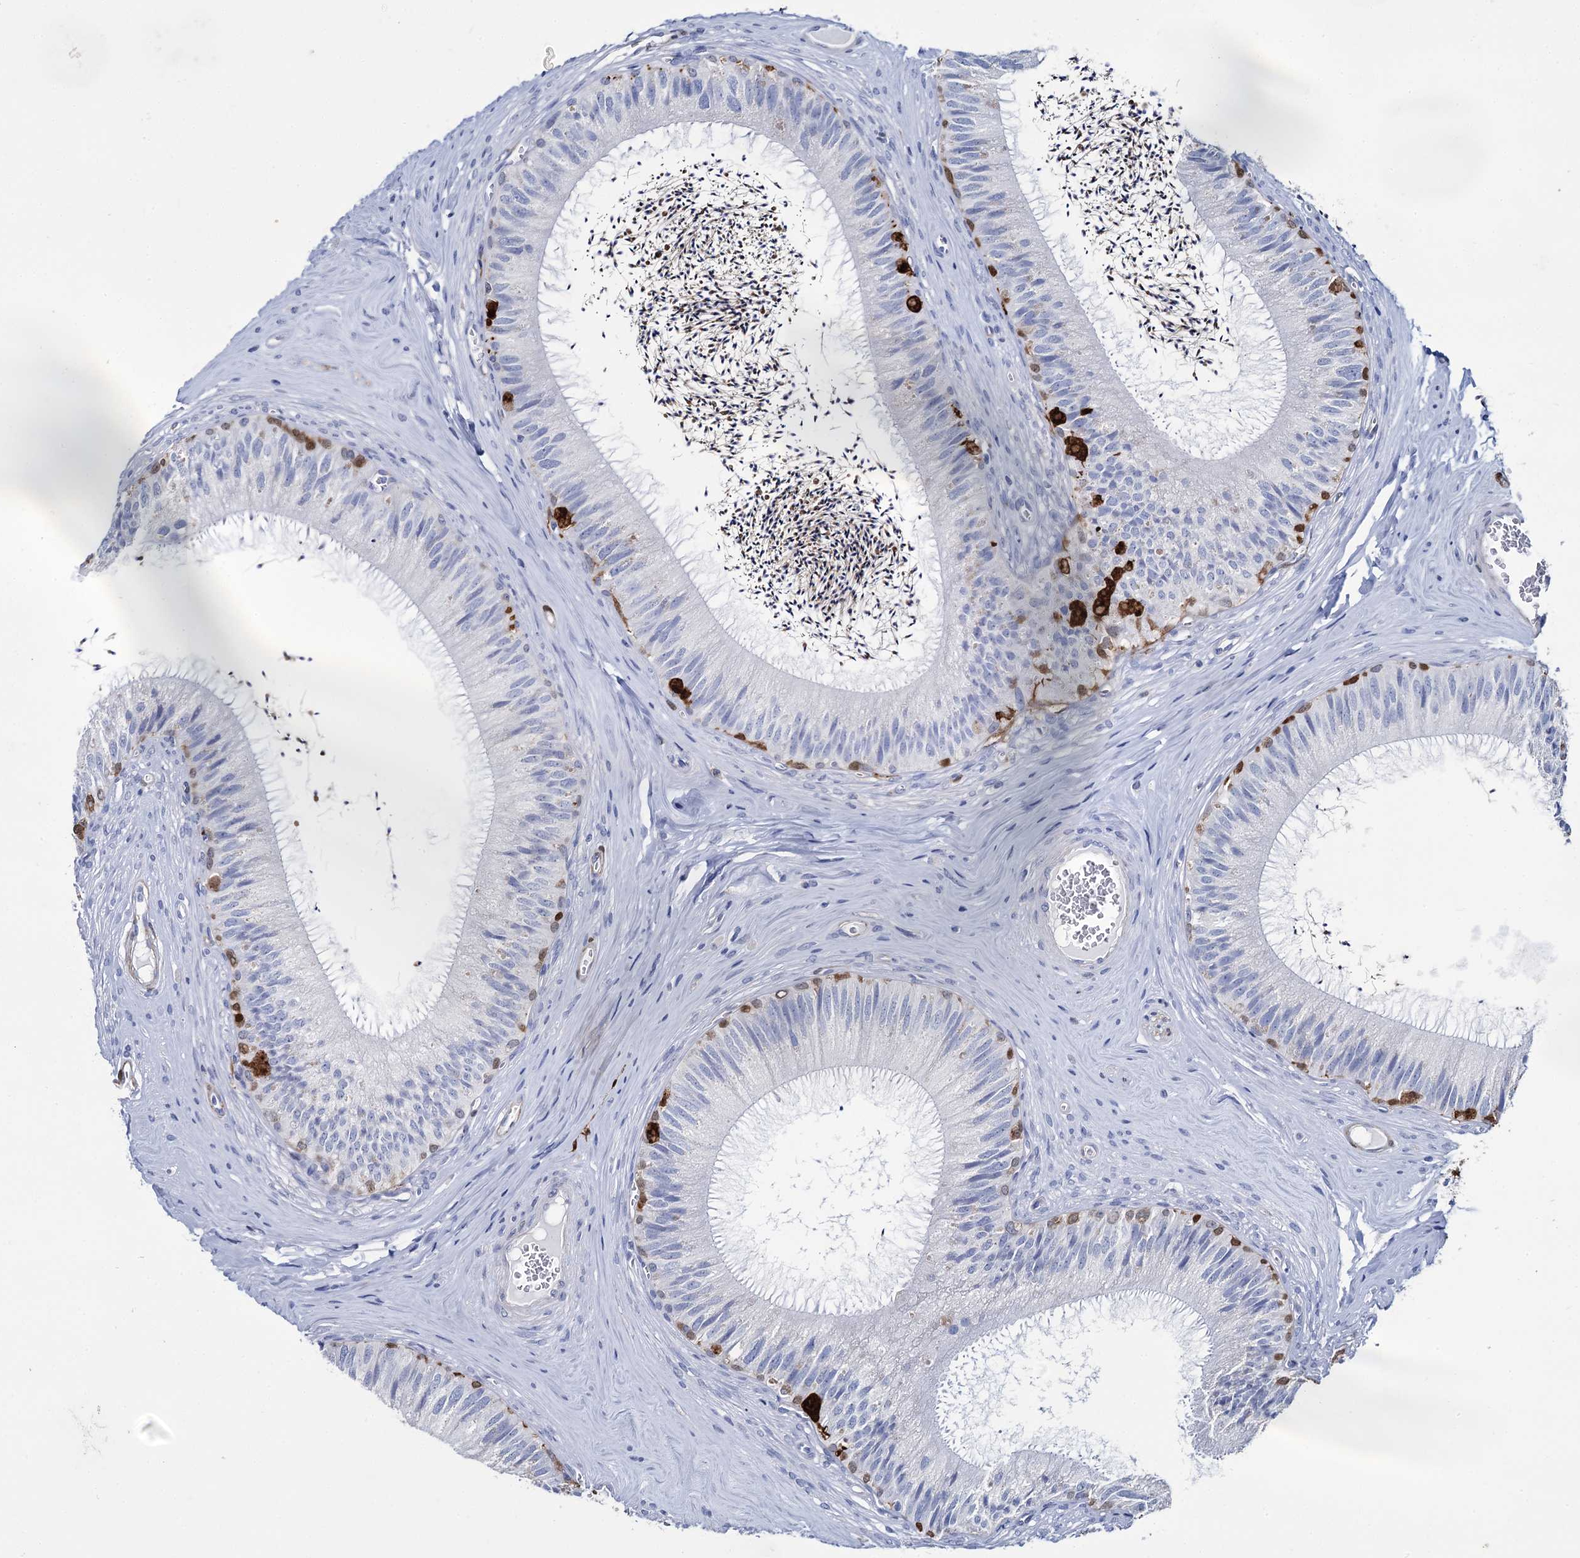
{"staining": {"intensity": "negative", "quantity": "none", "location": "none"}, "tissue": "epididymis", "cell_type": "Glandular cells", "image_type": "normal", "snomed": [{"axis": "morphology", "description": "Normal tissue, NOS"}, {"axis": "topography", "description": "Epididymis"}], "caption": "Immunohistochemistry (IHC) image of normal epididymis: epididymis stained with DAB (3,3'-diaminobenzidine) reveals no significant protein staining in glandular cells.", "gene": "FABP5", "patient": {"sex": "male", "age": 46}}